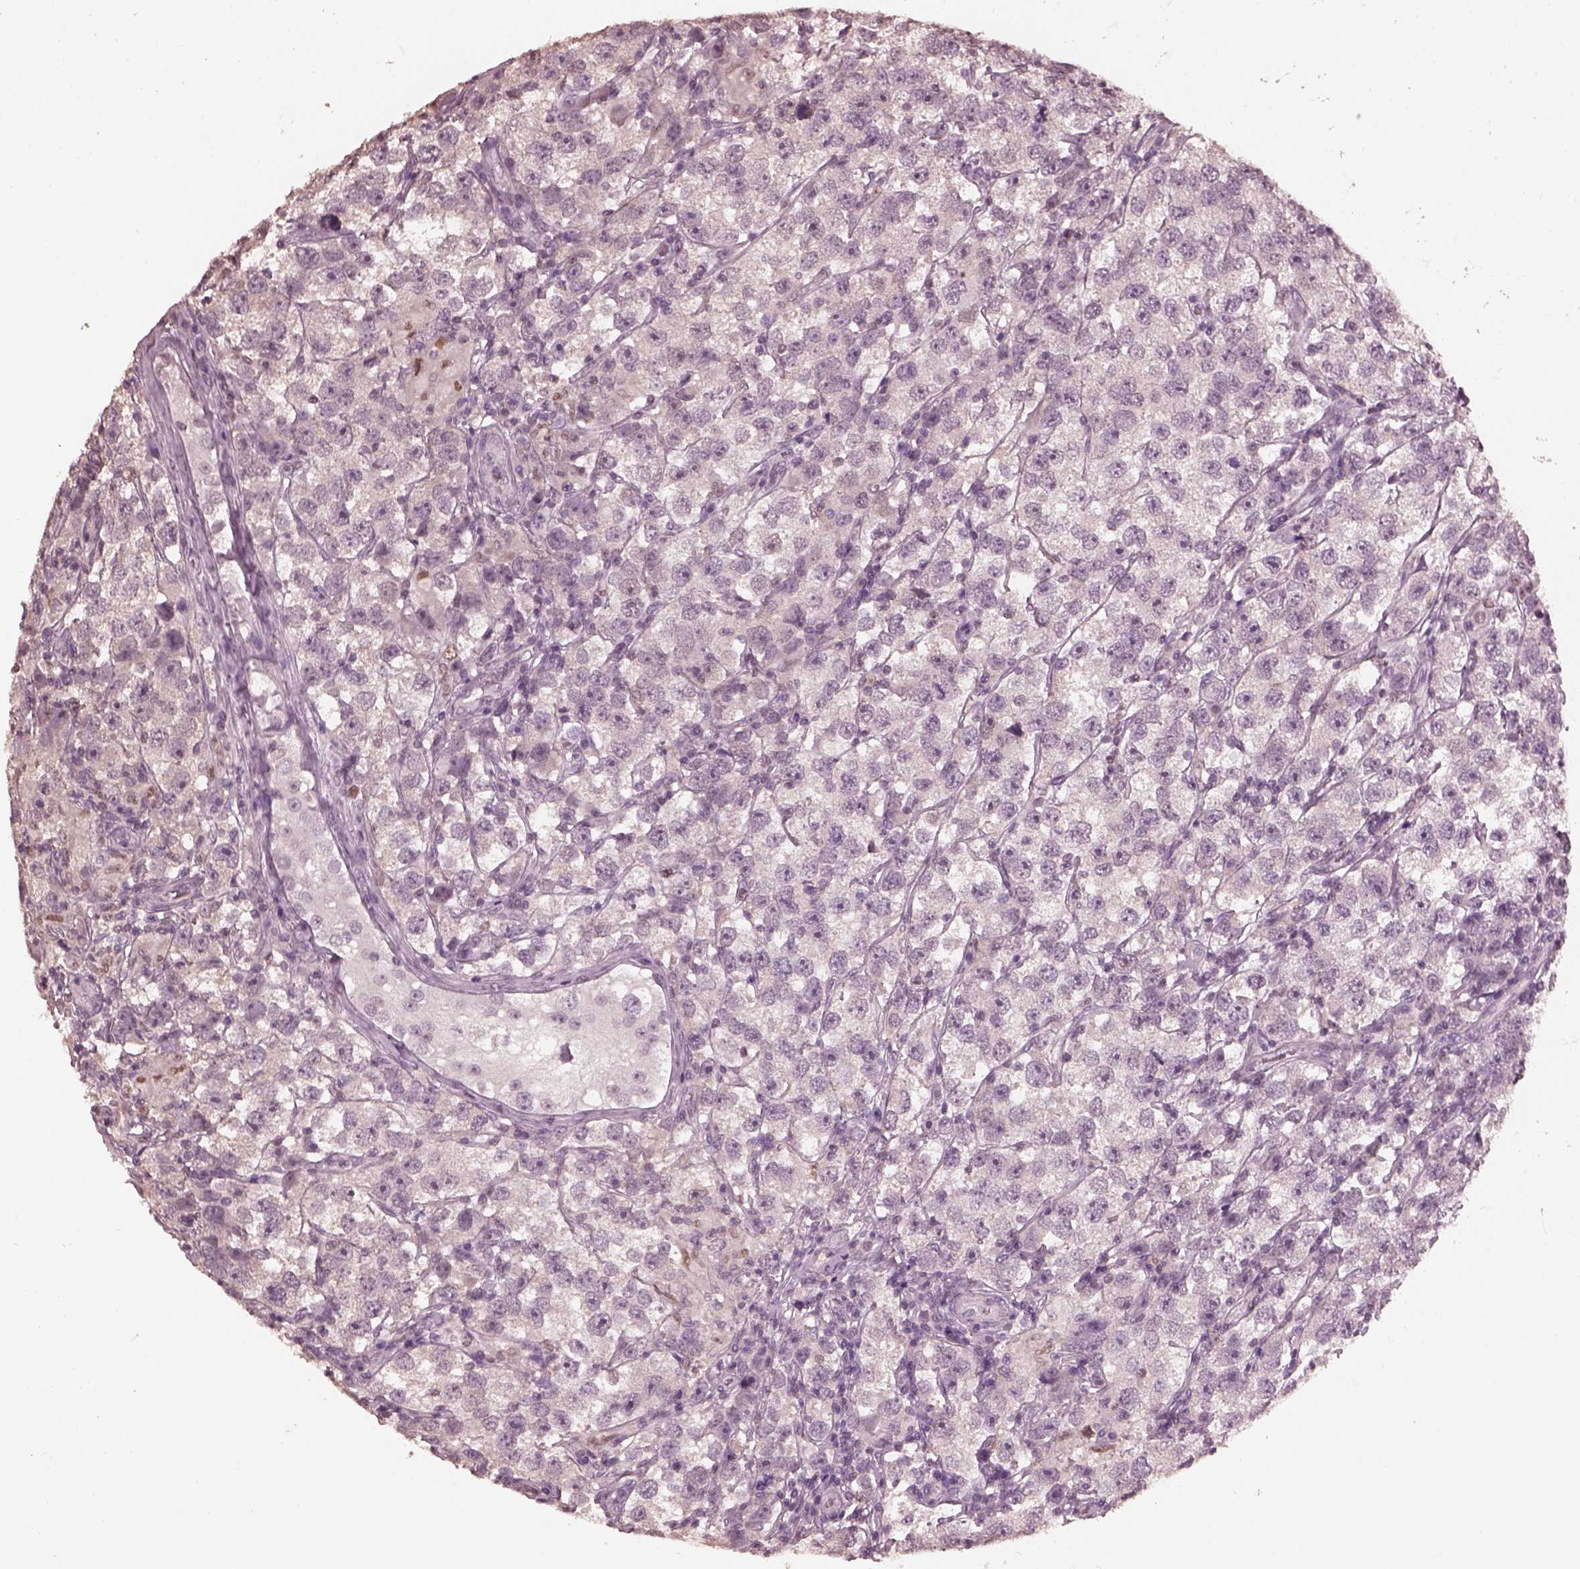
{"staining": {"intensity": "negative", "quantity": "none", "location": "none"}, "tissue": "testis cancer", "cell_type": "Tumor cells", "image_type": "cancer", "snomed": [{"axis": "morphology", "description": "Seminoma, NOS"}, {"axis": "topography", "description": "Testis"}], "caption": "A high-resolution micrograph shows immunohistochemistry (IHC) staining of seminoma (testis), which demonstrates no significant expression in tumor cells. (DAB IHC visualized using brightfield microscopy, high magnification).", "gene": "TSKS", "patient": {"sex": "male", "age": 26}}